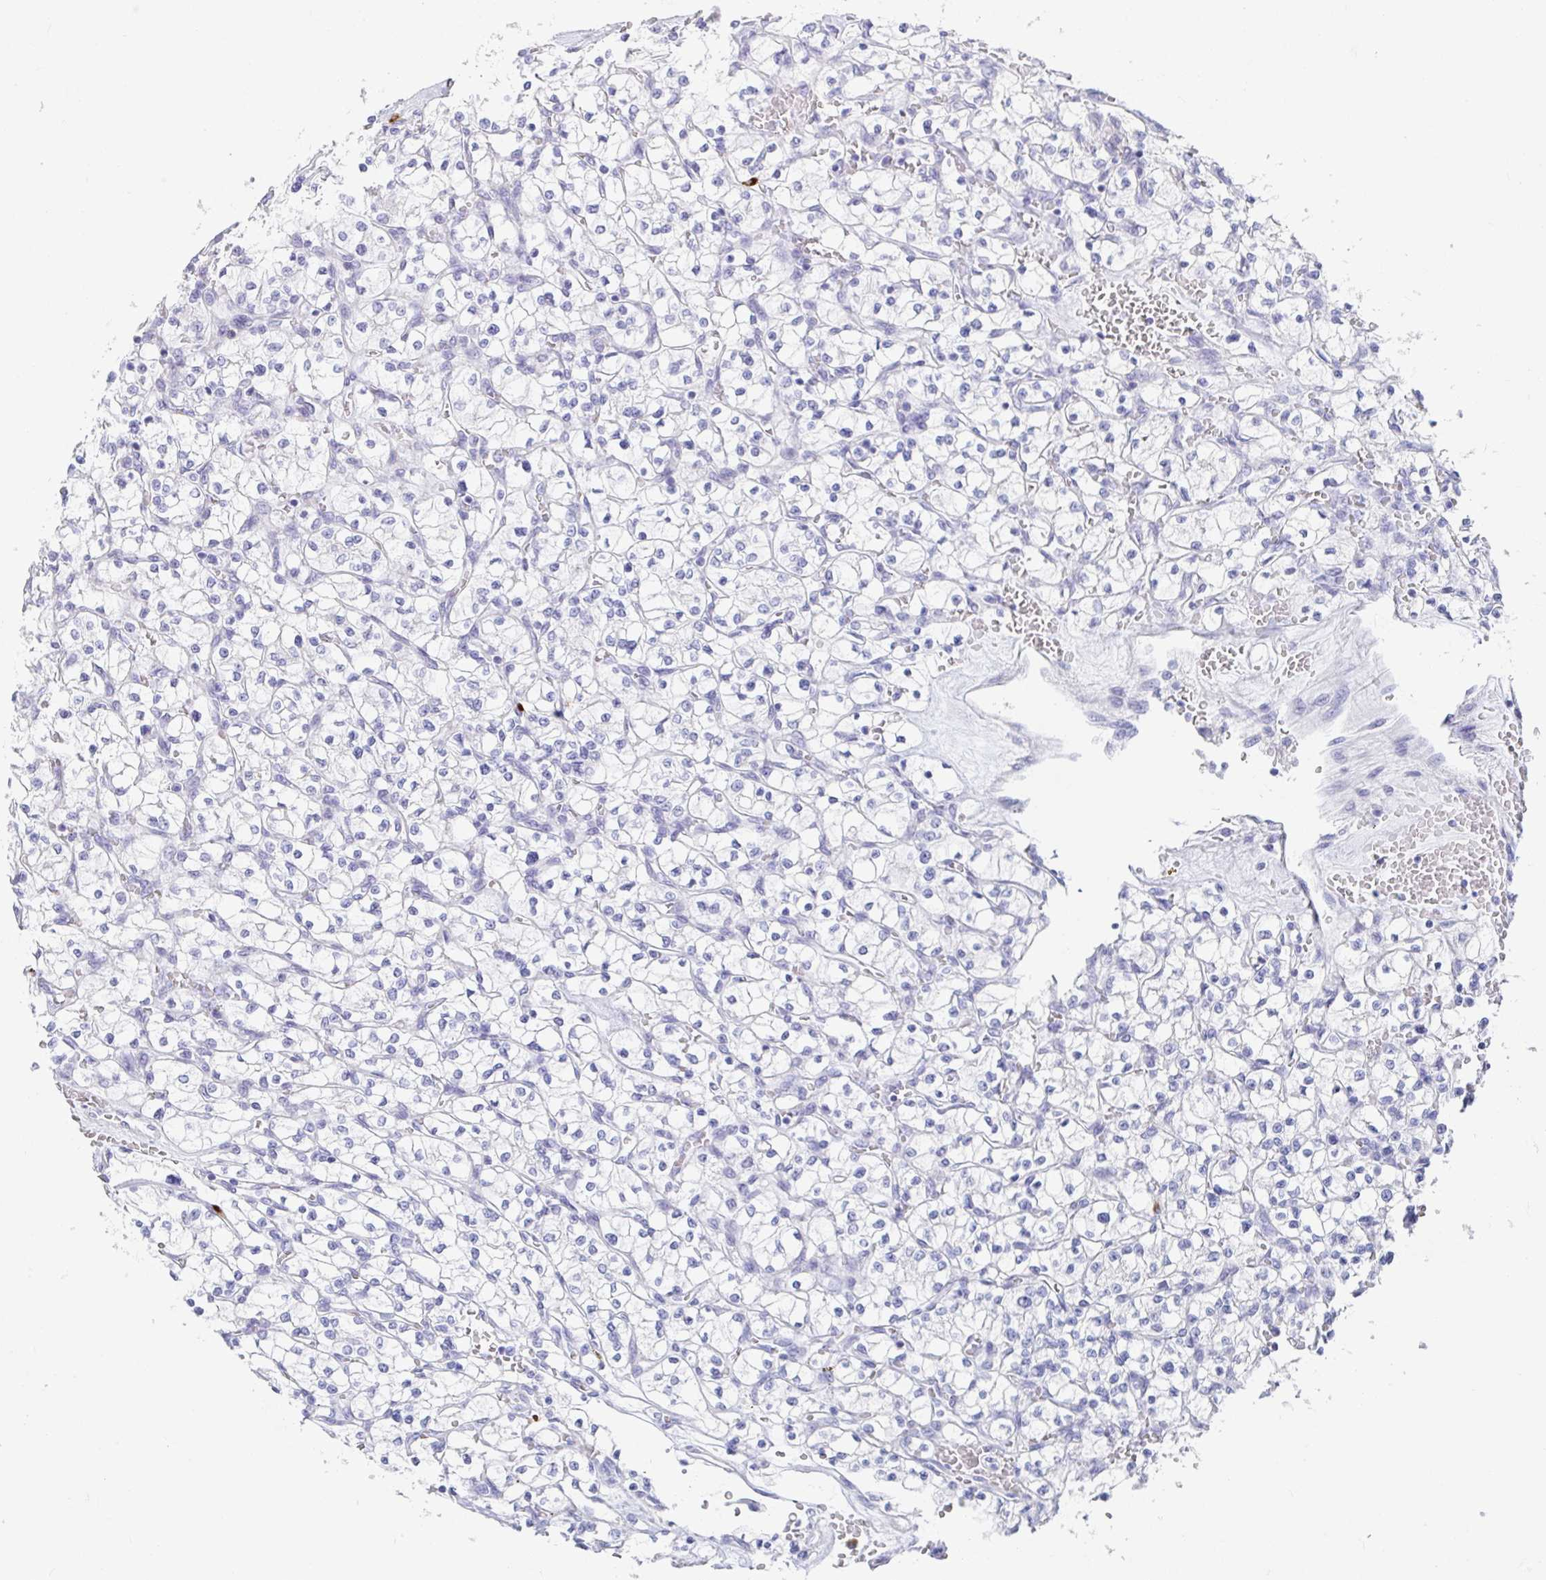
{"staining": {"intensity": "negative", "quantity": "none", "location": "none"}, "tissue": "renal cancer", "cell_type": "Tumor cells", "image_type": "cancer", "snomed": [{"axis": "morphology", "description": "Adenocarcinoma, NOS"}, {"axis": "topography", "description": "Kidney"}], "caption": "Tumor cells are negative for protein expression in human renal cancer.", "gene": "PLA2G1B", "patient": {"sex": "female", "age": 64}}